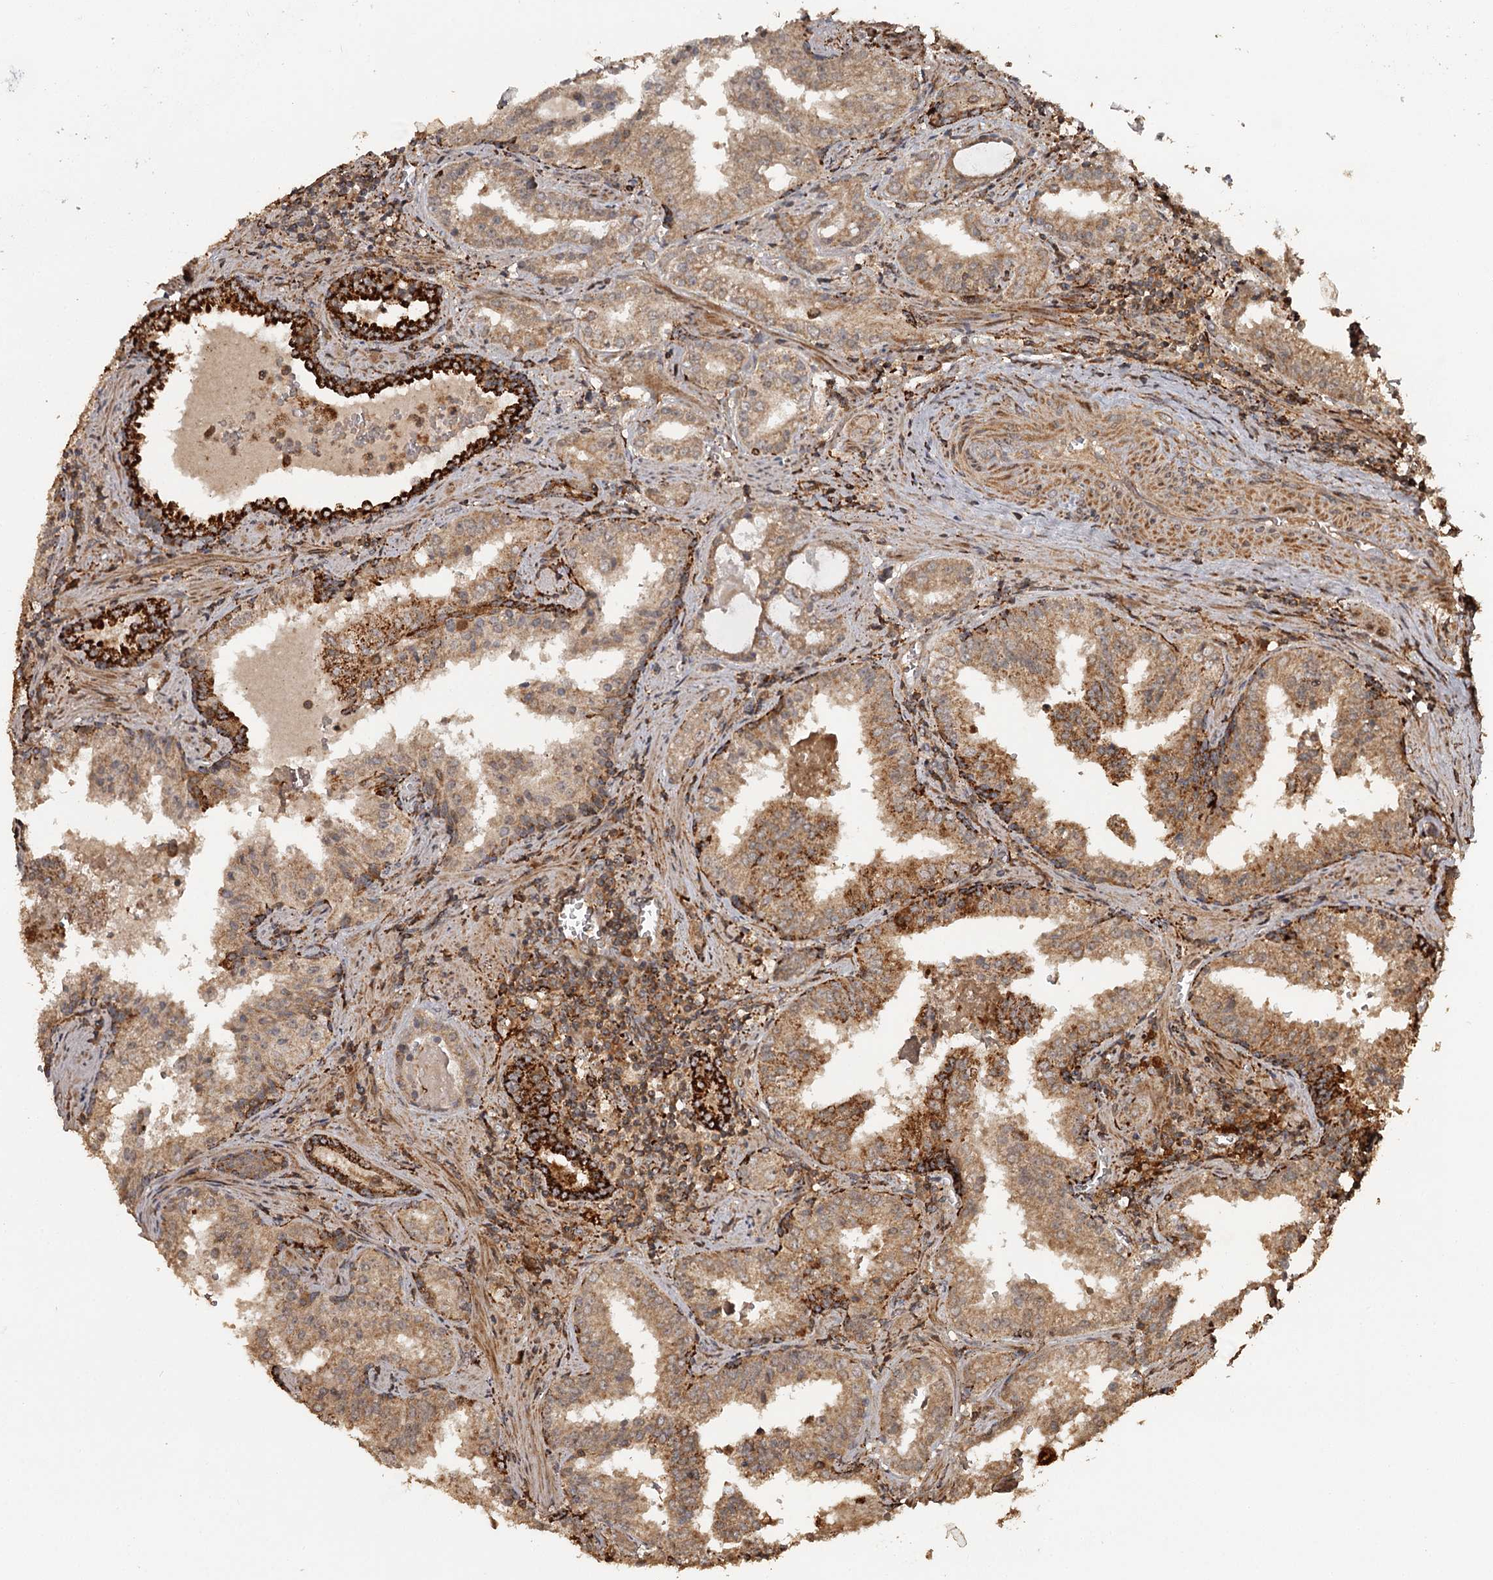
{"staining": {"intensity": "moderate", "quantity": ">75%", "location": "cytoplasmic/membranous"}, "tissue": "prostate cancer", "cell_type": "Tumor cells", "image_type": "cancer", "snomed": [{"axis": "morphology", "description": "Adenocarcinoma, High grade"}, {"axis": "topography", "description": "Prostate"}], "caption": "The image shows a brown stain indicating the presence of a protein in the cytoplasmic/membranous of tumor cells in prostate adenocarcinoma (high-grade).", "gene": "FAXC", "patient": {"sex": "male", "age": 68}}